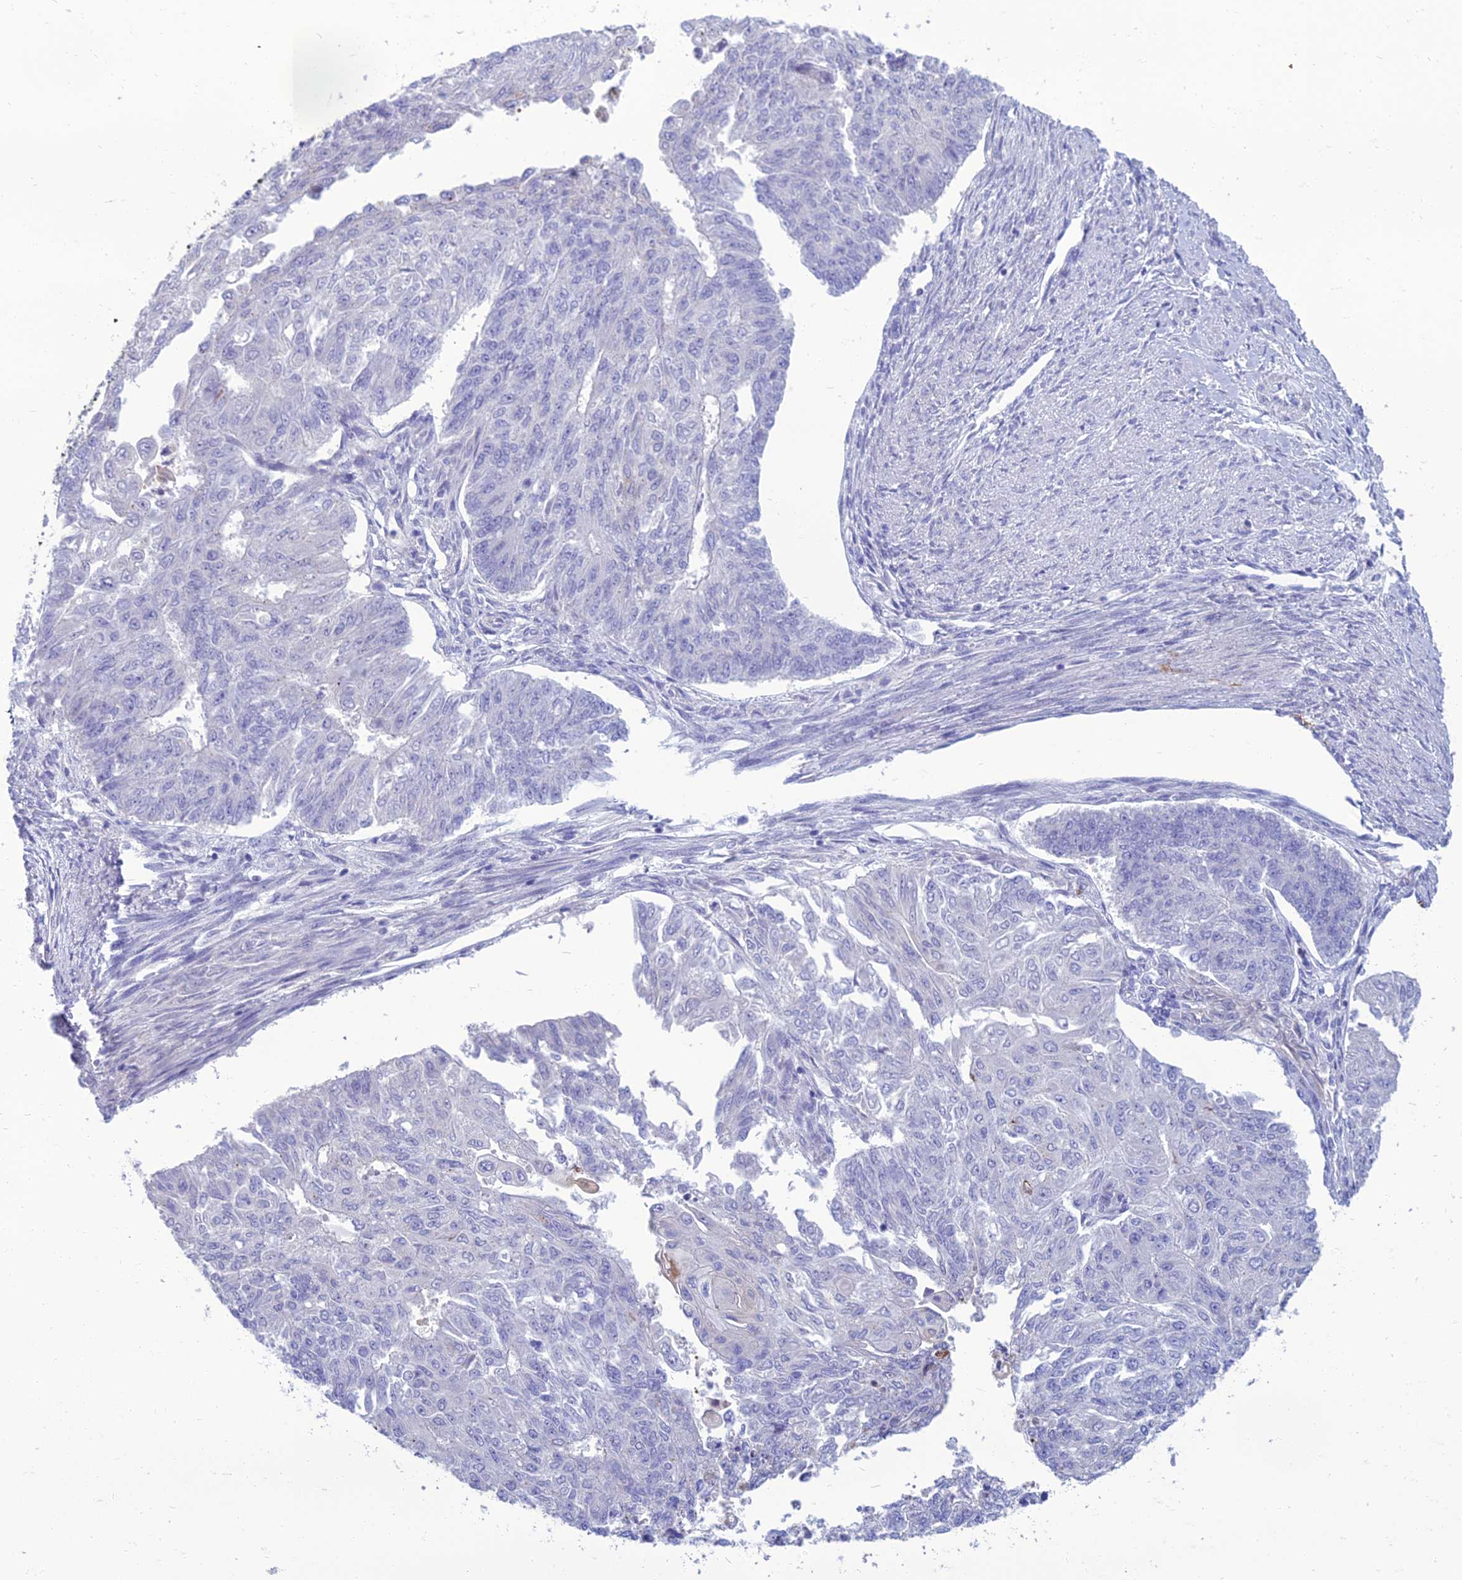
{"staining": {"intensity": "negative", "quantity": "none", "location": "none"}, "tissue": "endometrial cancer", "cell_type": "Tumor cells", "image_type": "cancer", "snomed": [{"axis": "morphology", "description": "Adenocarcinoma, NOS"}, {"axis": "topography", "description": "Endometrium"}], "caption": "Tumor cells show no significant positivity in endometrial cancer.", "gene": "SPTLC3", "patient": {"sex": "female", "age": 32}}